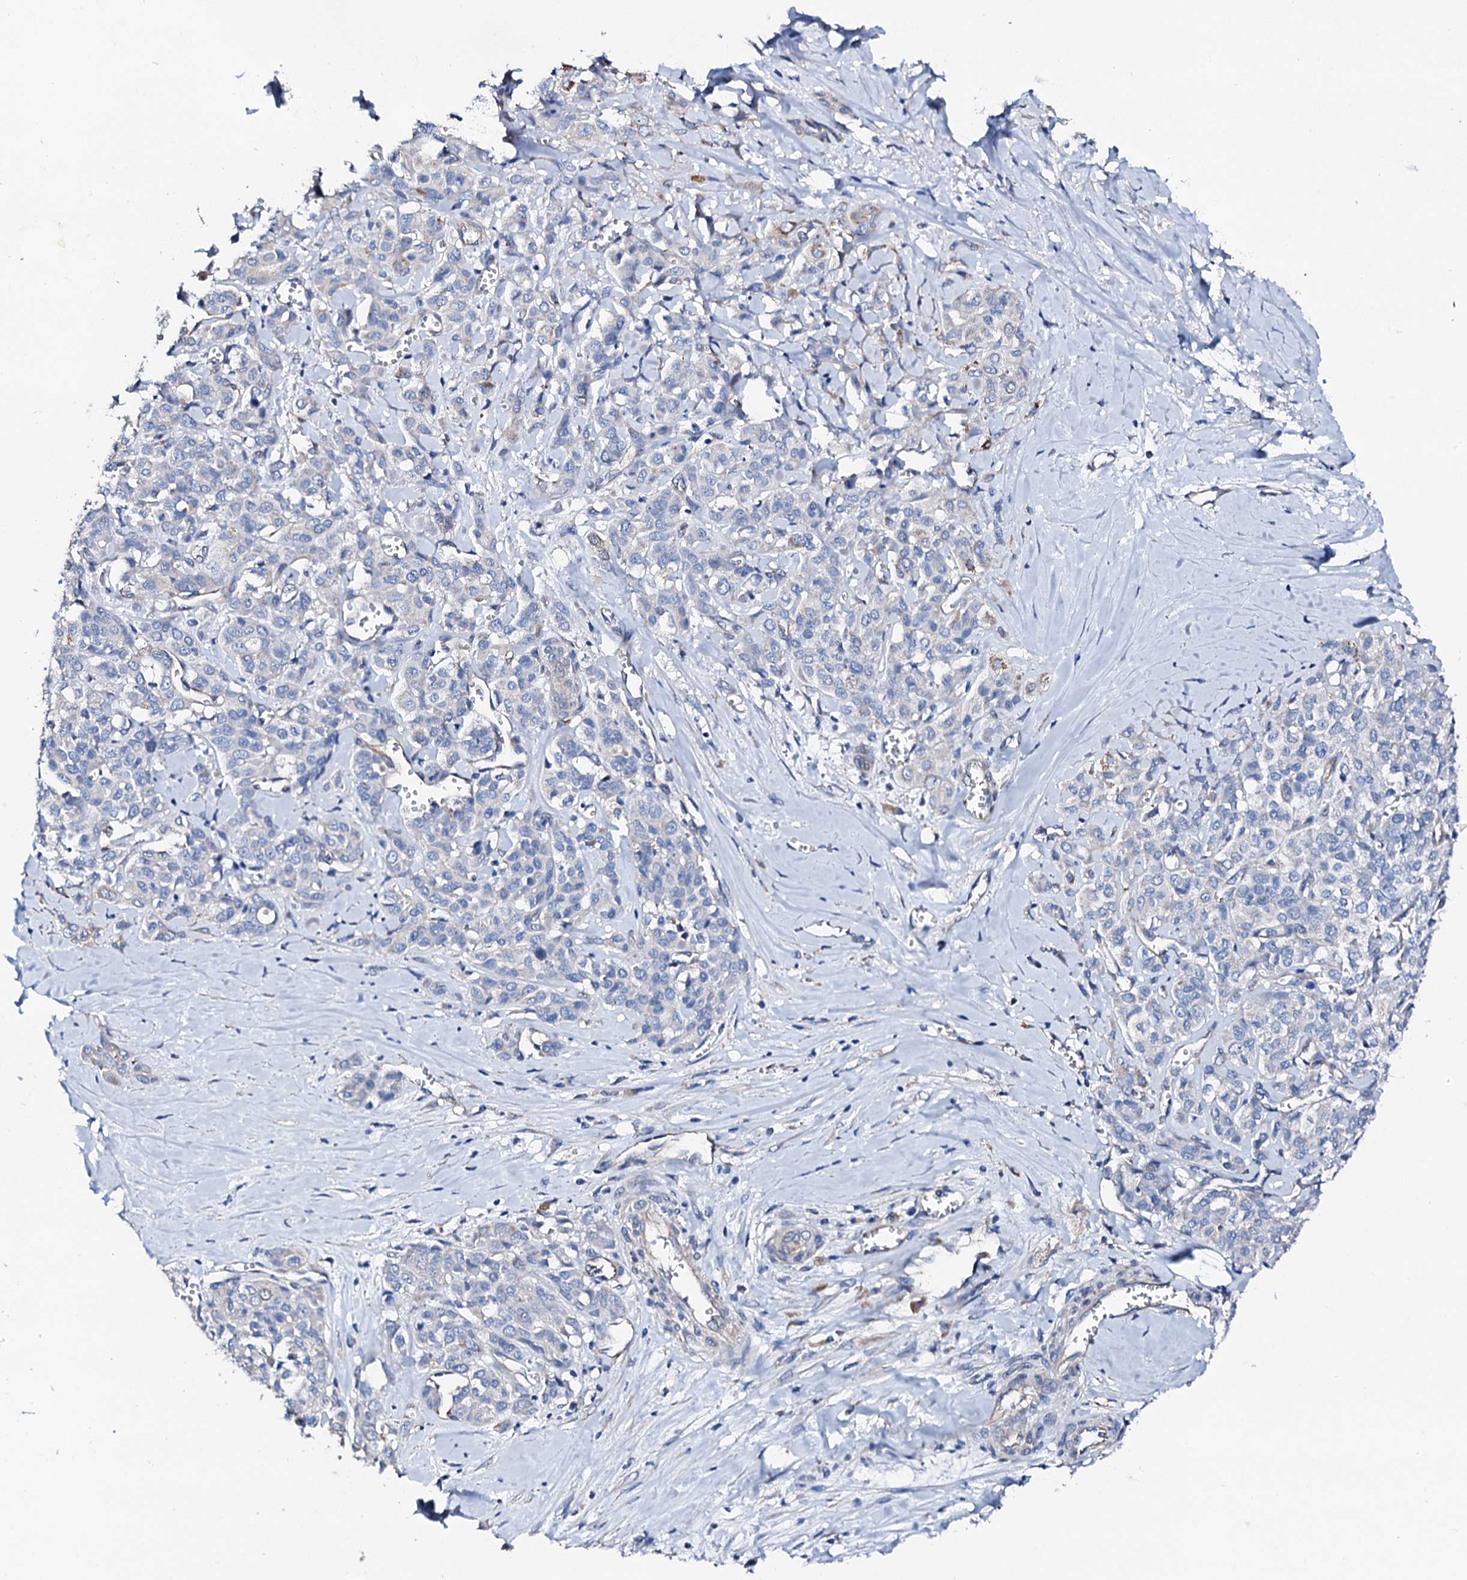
{"staining": {"intensity": "negative", "quantity": "none", "location": "none"}, "tissue": "liver cancer", "cell_type": "Tumor cells", "image_type": "cancer", "snomed": [{"axis": "morphology", "description": "Cholangiocarcinoma"}, {"axis": "topography", "description": "Liver"}], "caption": "IHC photomicrograph of liver cholangiocarcinoma stained for a protein (brown), which reveals no expression in tumor cells.", "gene": "KLHL32", "patient": {"sex": "female", "age": 77}}